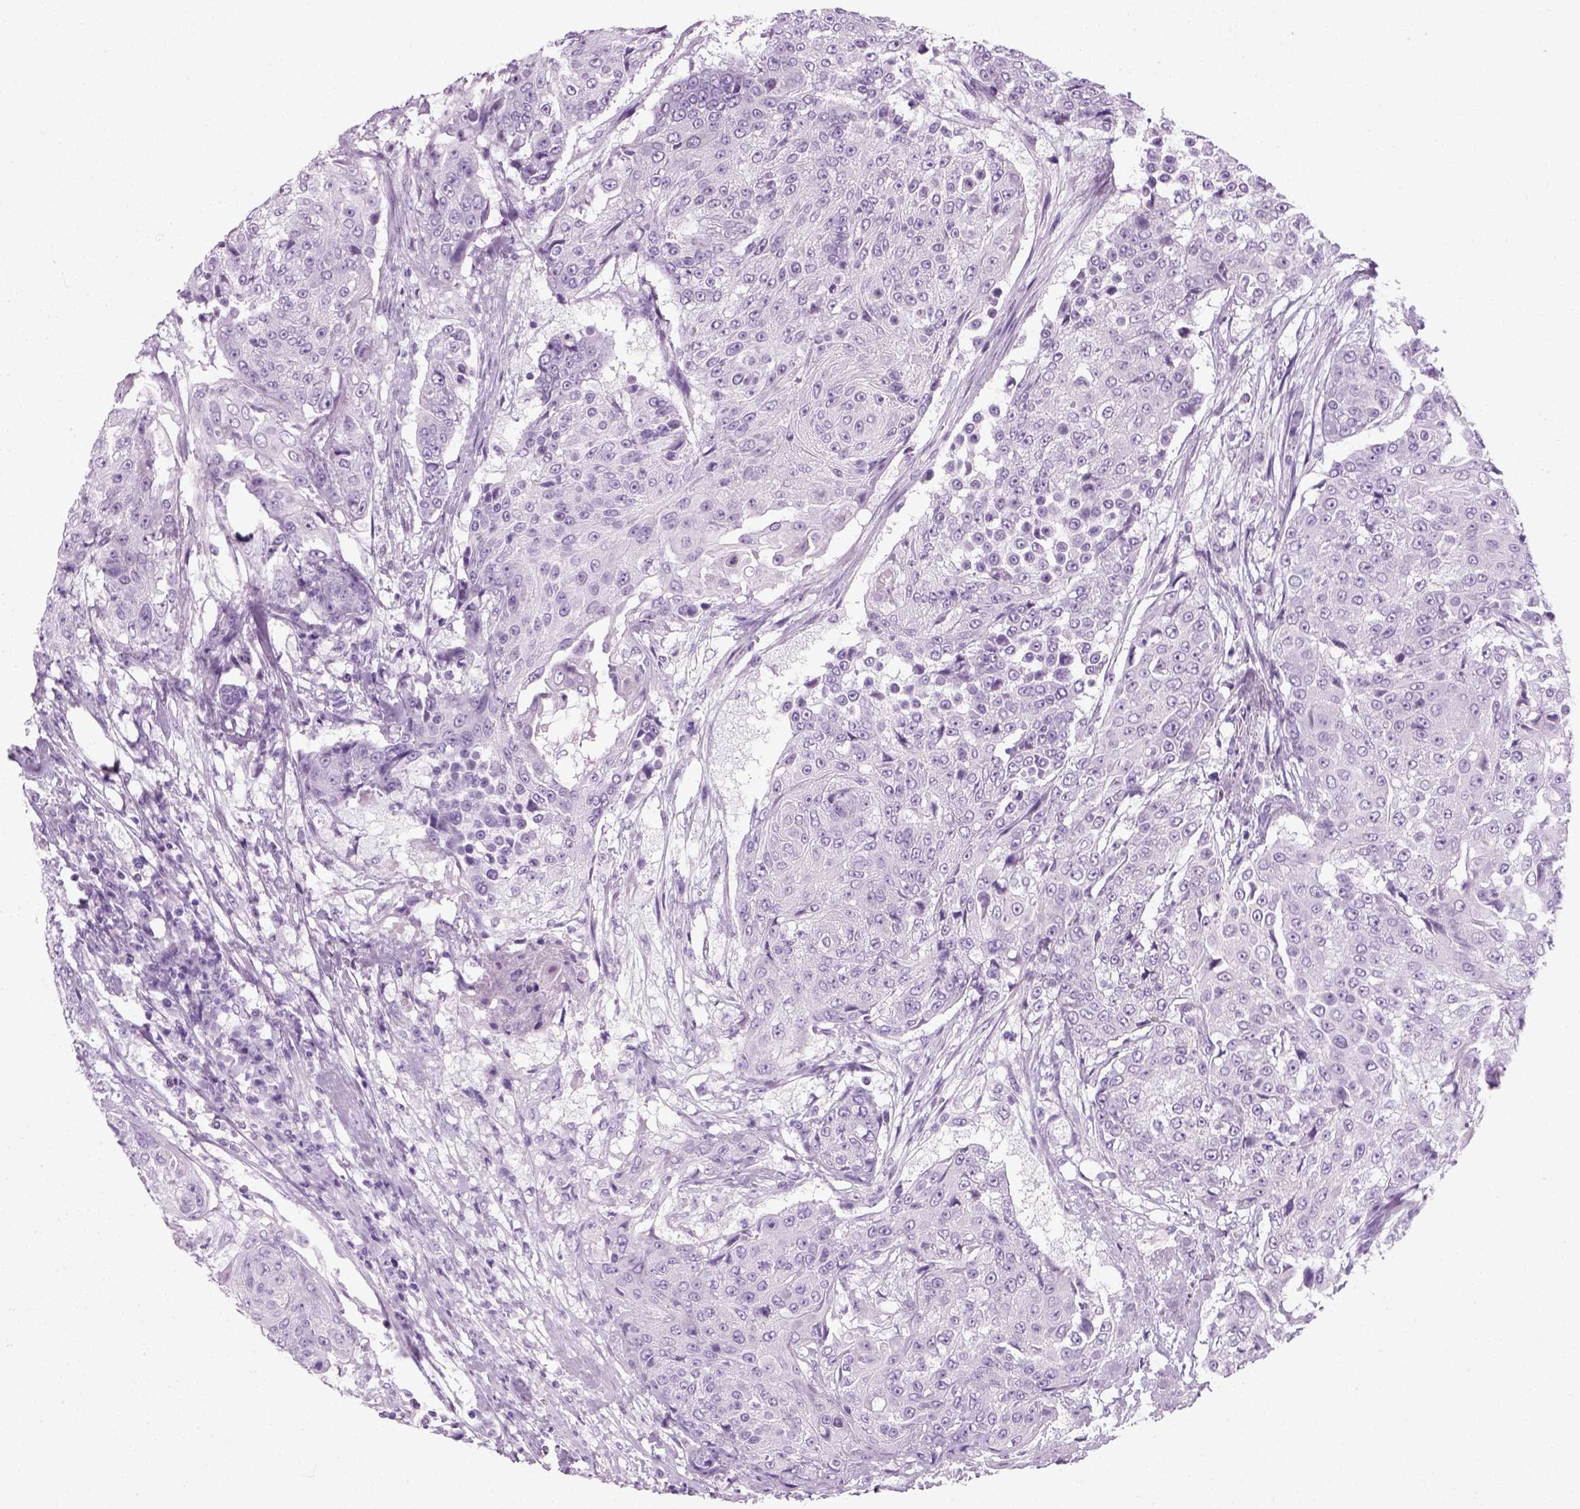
{"staining": {"intensity": "negative", "quantity": "none", "location": "none"}, "tissue": "urothelial cancer", "cell_type": "Tumor cells", "image_type": "cancer", "snomed": [{"axis": "morphology", "description": "Urothelial carcinoma, High grade"}, {"axis": "topography", "description": "Urinary bladder"}], "caption": "Tumor cells show no significant staining in high-grade urothelial carcinoma.", "gene": "SLC12A5", "patient": {"sex": "female", "age": 63}}